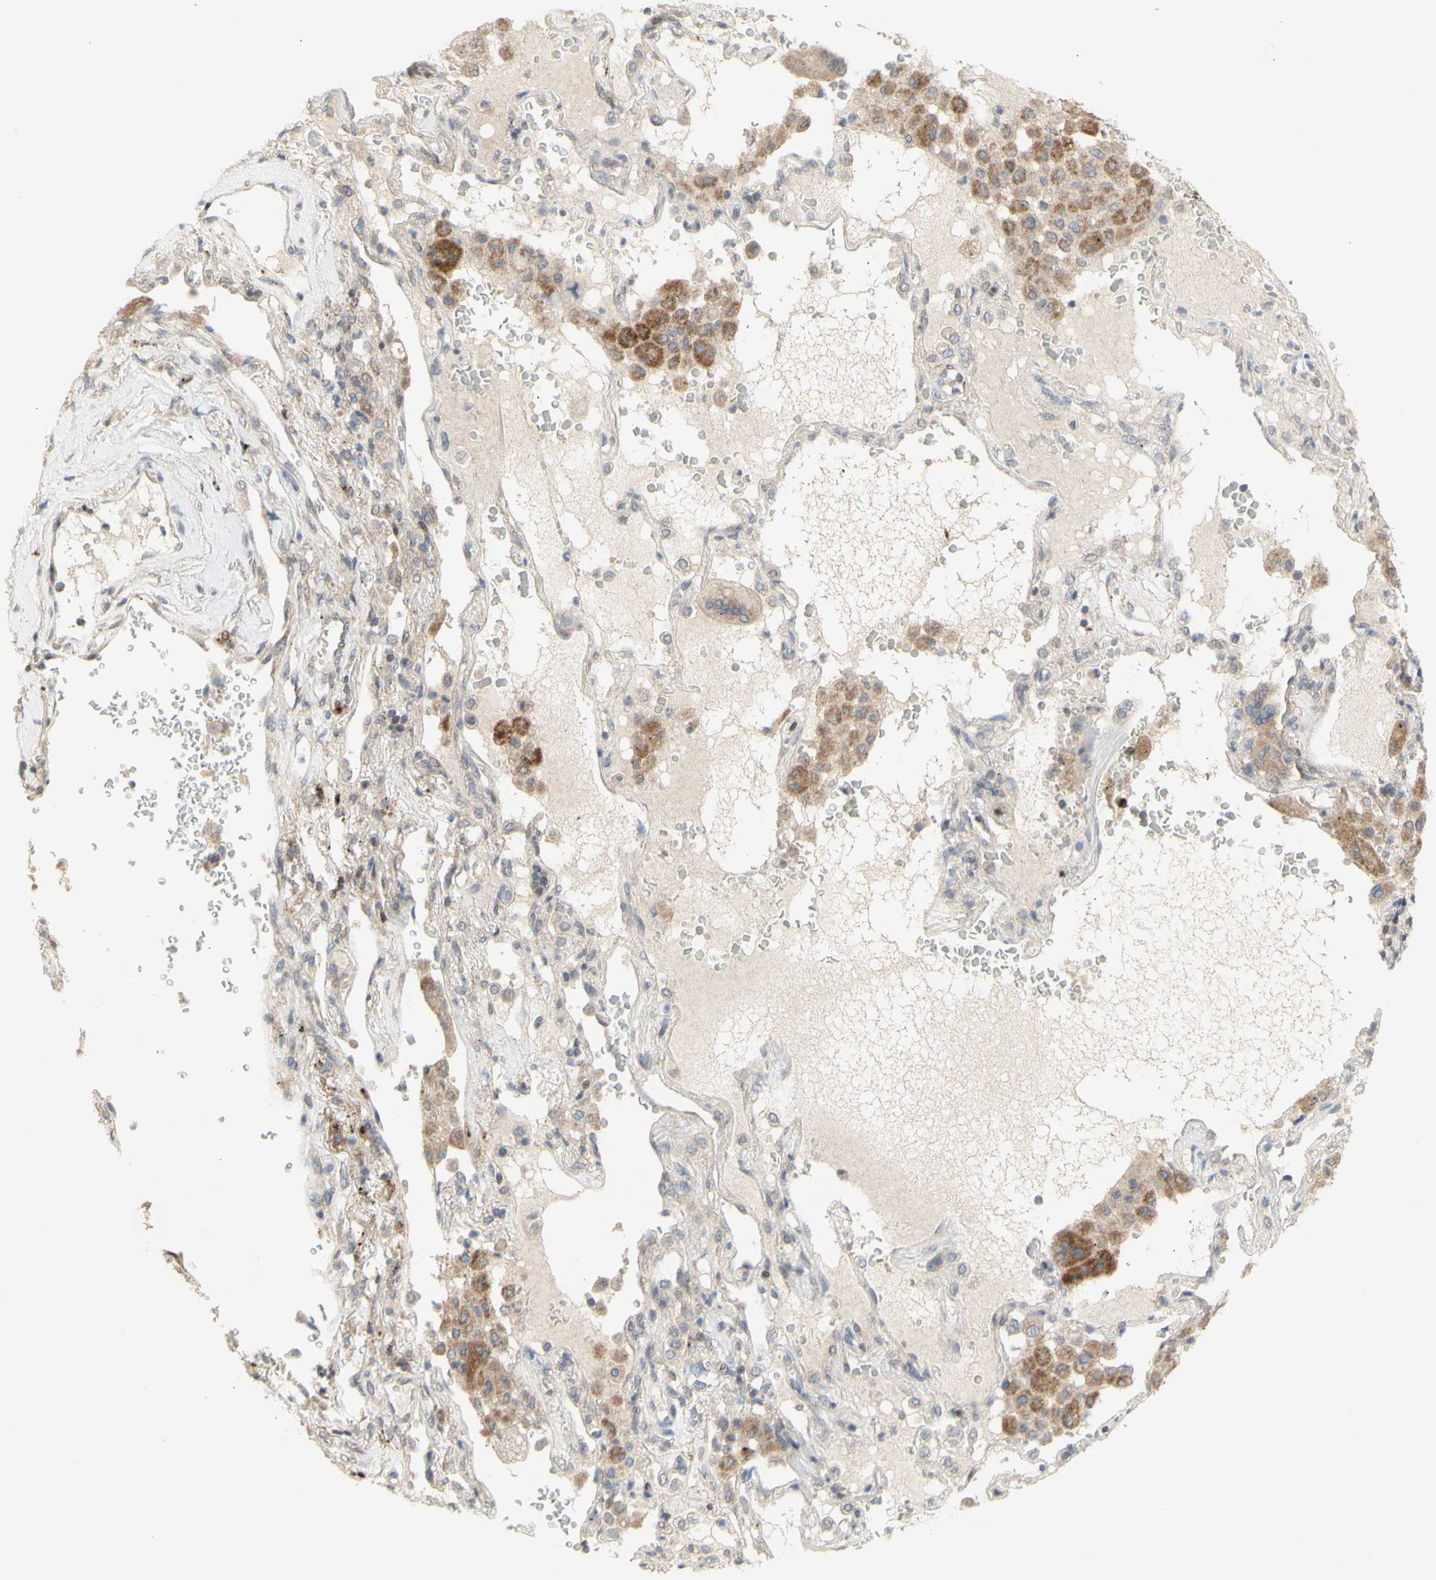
{"staining": {"intensity": "negative", "quantity": "none", "location": "none"}, "tissue": "lung cancer", "cell_type": "Tumor cells", "image_type": "cancer", "snomed": [{"axis": "morphology", "description": "Squamous cell carcinoma, NOS"}, {"axis": "topography", "description": "Lung"}], "caption": "A photomicrograph of human squamous cell carcinoma (lung) is negative for staining in tumor cells.", "gene": "NLRP1", "patient": {"sex": "male", "age": 57}}